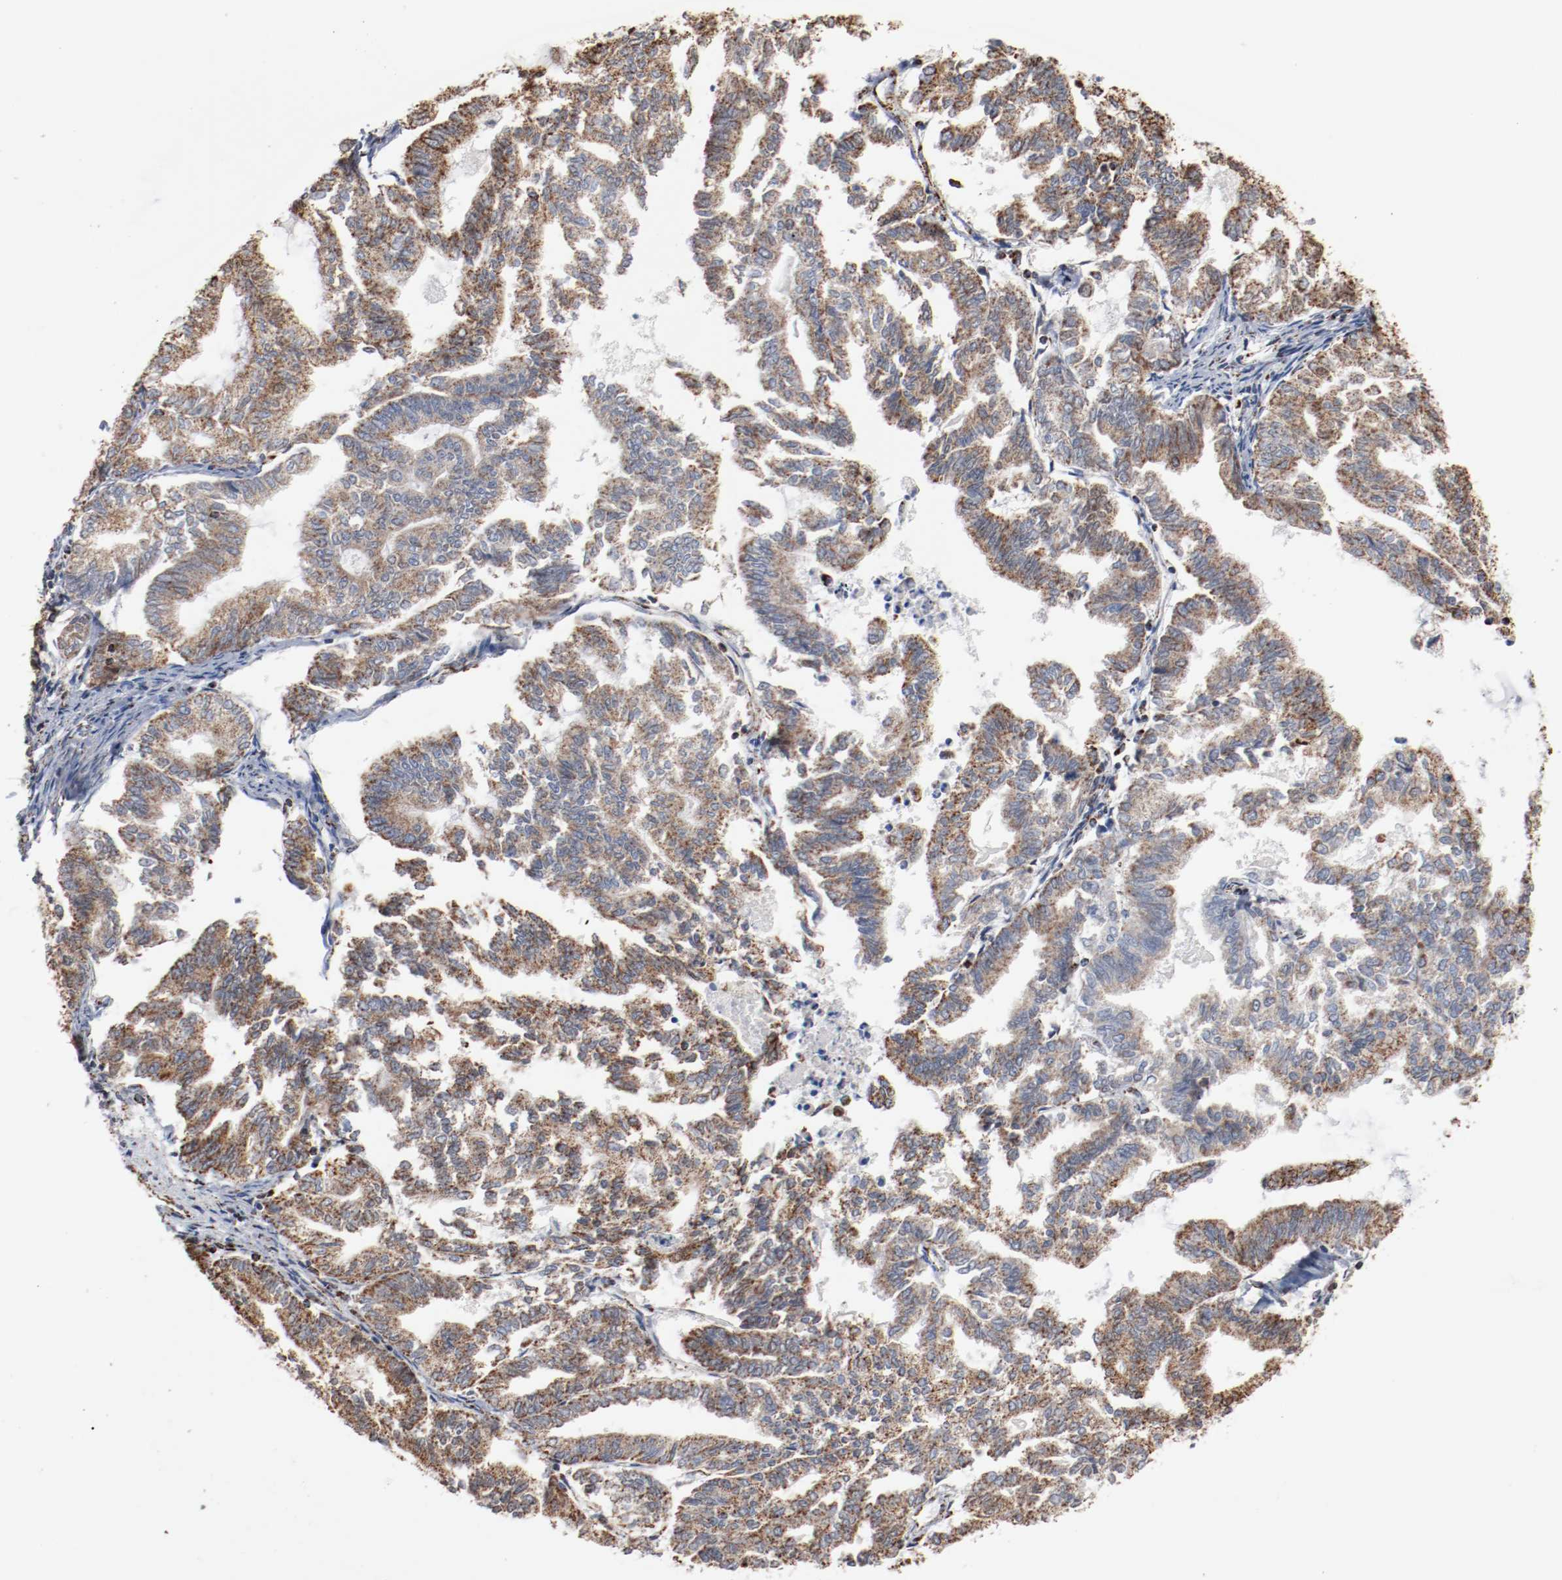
{"staining": {"intensity": "moderate", "quantity": ">75%", "location": "cytoplasmic/membranous"}, "tissue": "endometrial cancer", "cell_type": "Tumor cells", "image_type": "cancer", "snomed": [{"axis": "morphology", "description": "Adenocarcinoma, NOS"}, {"axis": "topography", "description": "Endometrium"}], "caption": "Protein expression analysis of human endometrial adenocarcinoma reveals moderate cytoplasmic/membranous staining in about >75% of tumor cells. Nuclei are stained in blue.", "gene": "NDUFS4", "patient": {"sex": "female", "age": 79}}